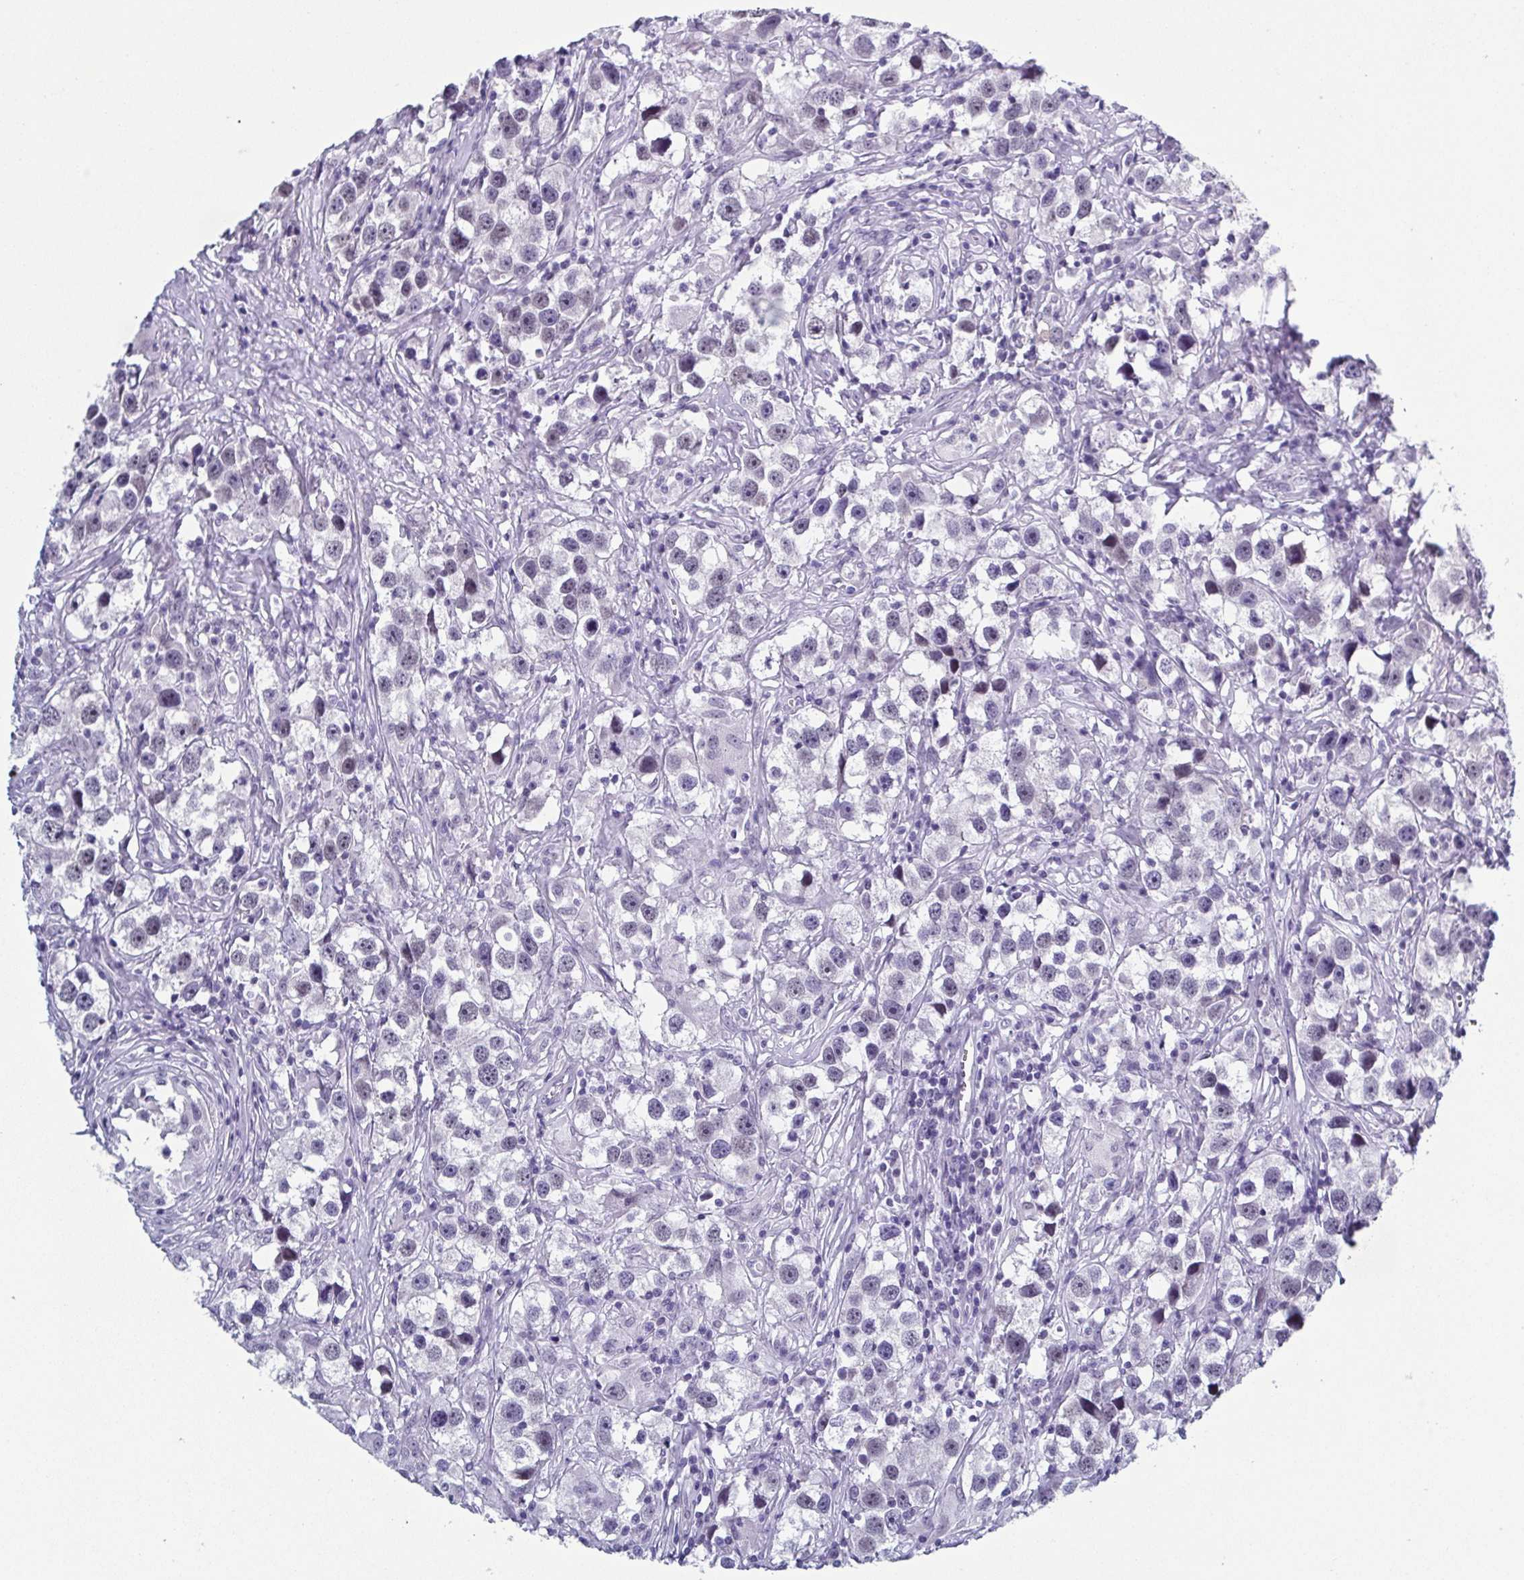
{"staining": {"intensity": "negative", "quantity": "none", "location": "none"}, "tissue": "testis cancer", "cell_type": "Tumor cells", "image_type": "cancer", "snomed": [{"axis": "morphology", "description": "Seminoma, NOS"}, {"axis": "topography", "description": "Testis"}], "caption": "Testis seminoma stained for a protein using immunohistochemistry (IHC) demonstrates no expression tumor cells.", "gene": "TMEM92", "patient": {"sex": "male", "age": 49}}